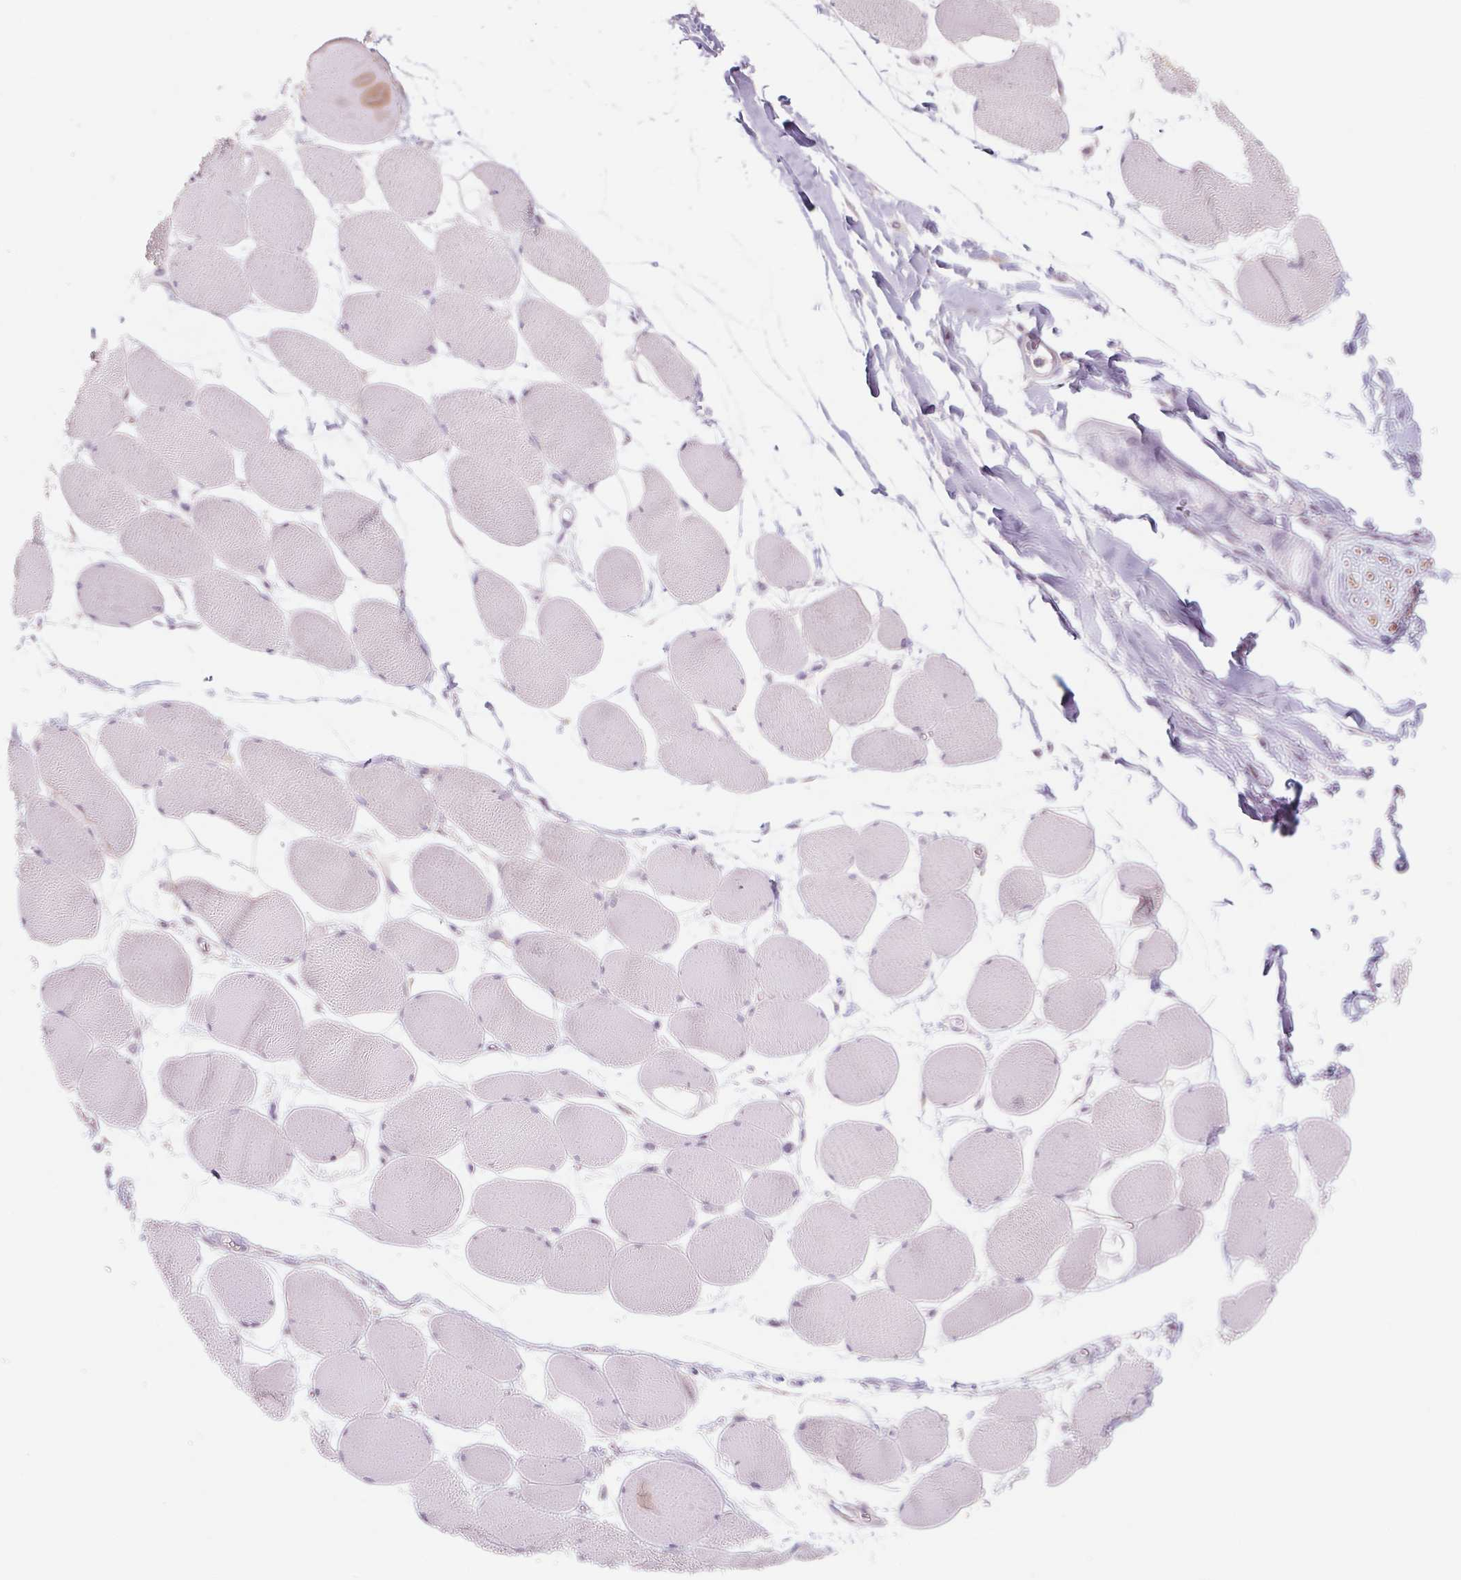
{"staining": {"intensity": "negative", "quantity": "none", "location": "none"}, "tissue": "skeletal muscle", "cell_type": "Myocytes", "image_type": "normal", "snomed": [{"axis": "morphology", "description": "Normal tissue, NOS"}, {"axis": "topography", "description": "Skeletal muscle"}], "caption": "Immunohistochemical staining of benign human skeletal muscle reveals no significant expression in myocytes.", "gene": "POU1F1", "patient": {"sex": "female", "age": 75}}